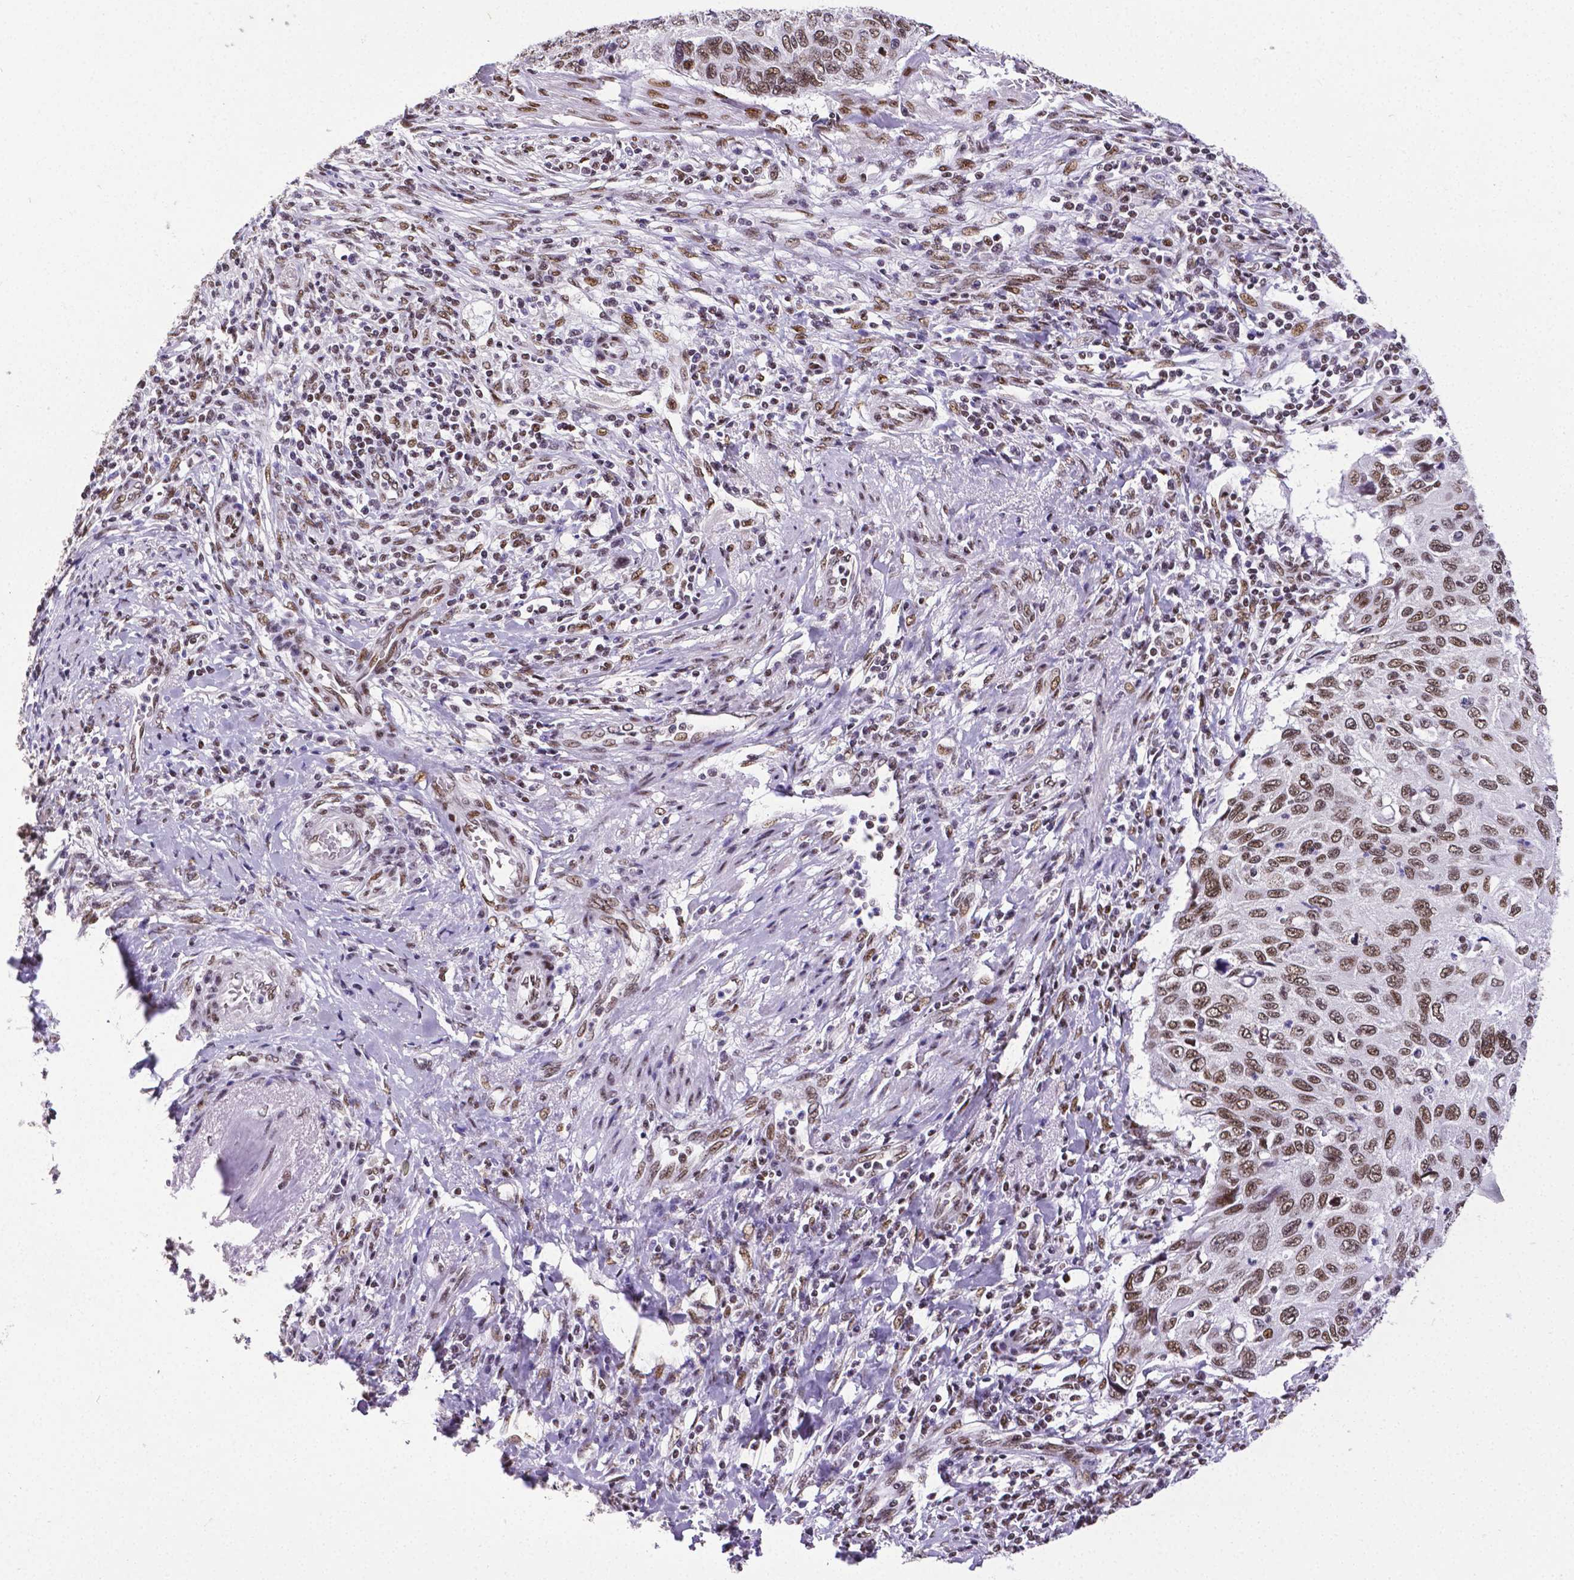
{"staining": {"intensity": "moderate", "quantity": ">75%", "location": "nuclear"}, "tissue": "cervical cancer", "cell_type": "Tumor cells", "image_type": "cancer", "snomed": [{"axis": "morphology", "description": "Squamous cell carcinoma, NOS"}, {"axis": "topography", "description": "Cervix"}], "caption": "DAB immunohistochemical staining of cervical cancer (squamous cell carcinoma) reveals moderate nuclear protein staining in about >75% of tumor cells. The staining was performed using DAB (3,3'-diaminobenzidine) to visualize the protein expression in brown, while the nuclei were stained in blue with hematoxylin (Magnification: 20x).", "gene": "REST", "patient": {"sex": "female", "age": 70}}